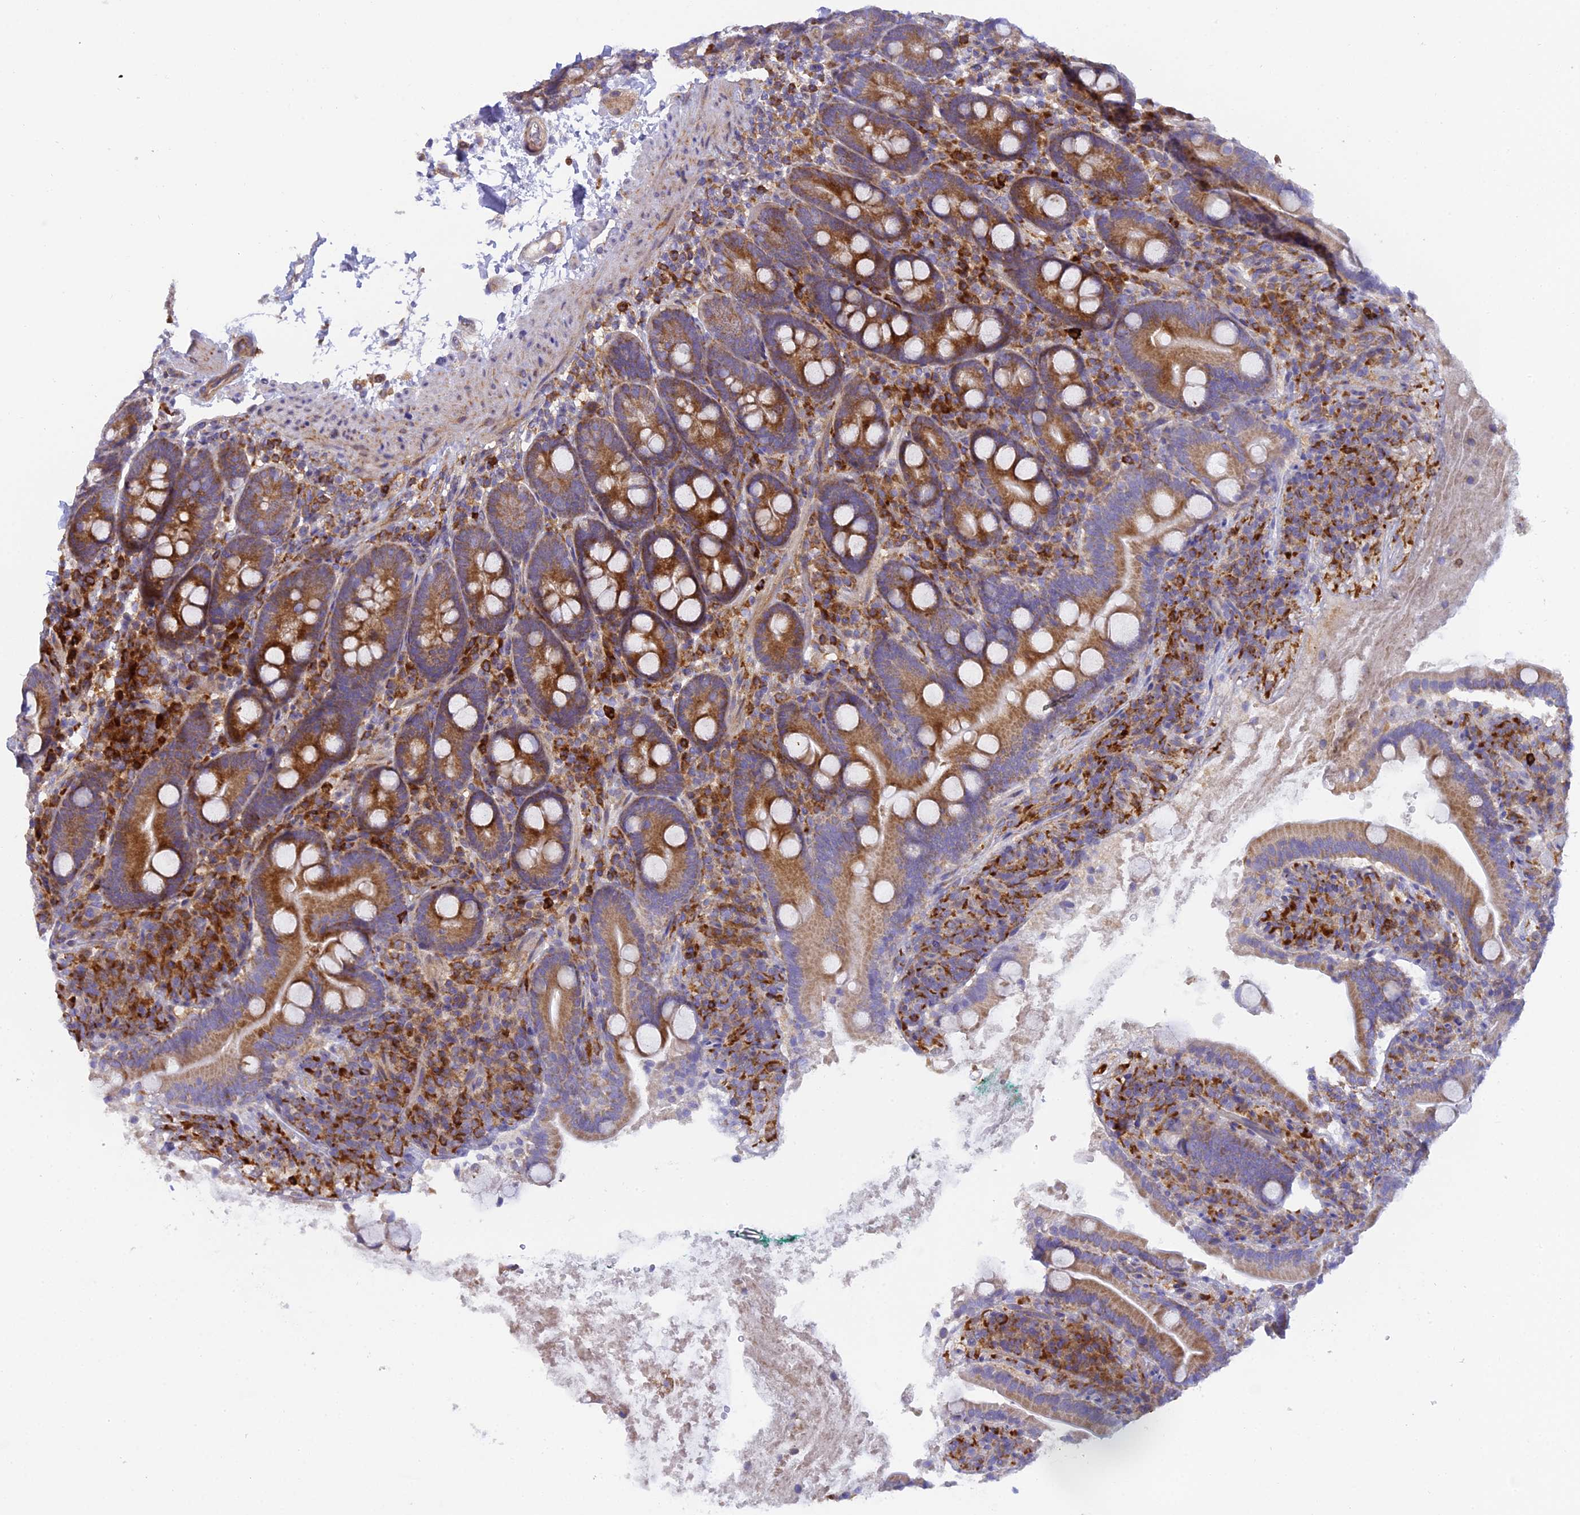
{"staining": {"intensity": "strong", "quantity": ">75%", "location": "cytoplasmic/membranous"}, "tissue": "duodenum", "cell_type": "Glandular cells", "image_type": "normal", "snomed": [{"axis": "morphology", "description": "Normal tissue, NOS"}, {"axis": "topography", "description": "Duodenum"}], "caption": "The image displays immunohistochemical staining of normal duodenum. There is strong cytoplasmic/membranous positivity is present in about >75% of glandular cells. (DAB IHC with brightfield microscopy, high magnification).", "gene": "CLCN7", "patient": {"sex": "male", "age": 35}}